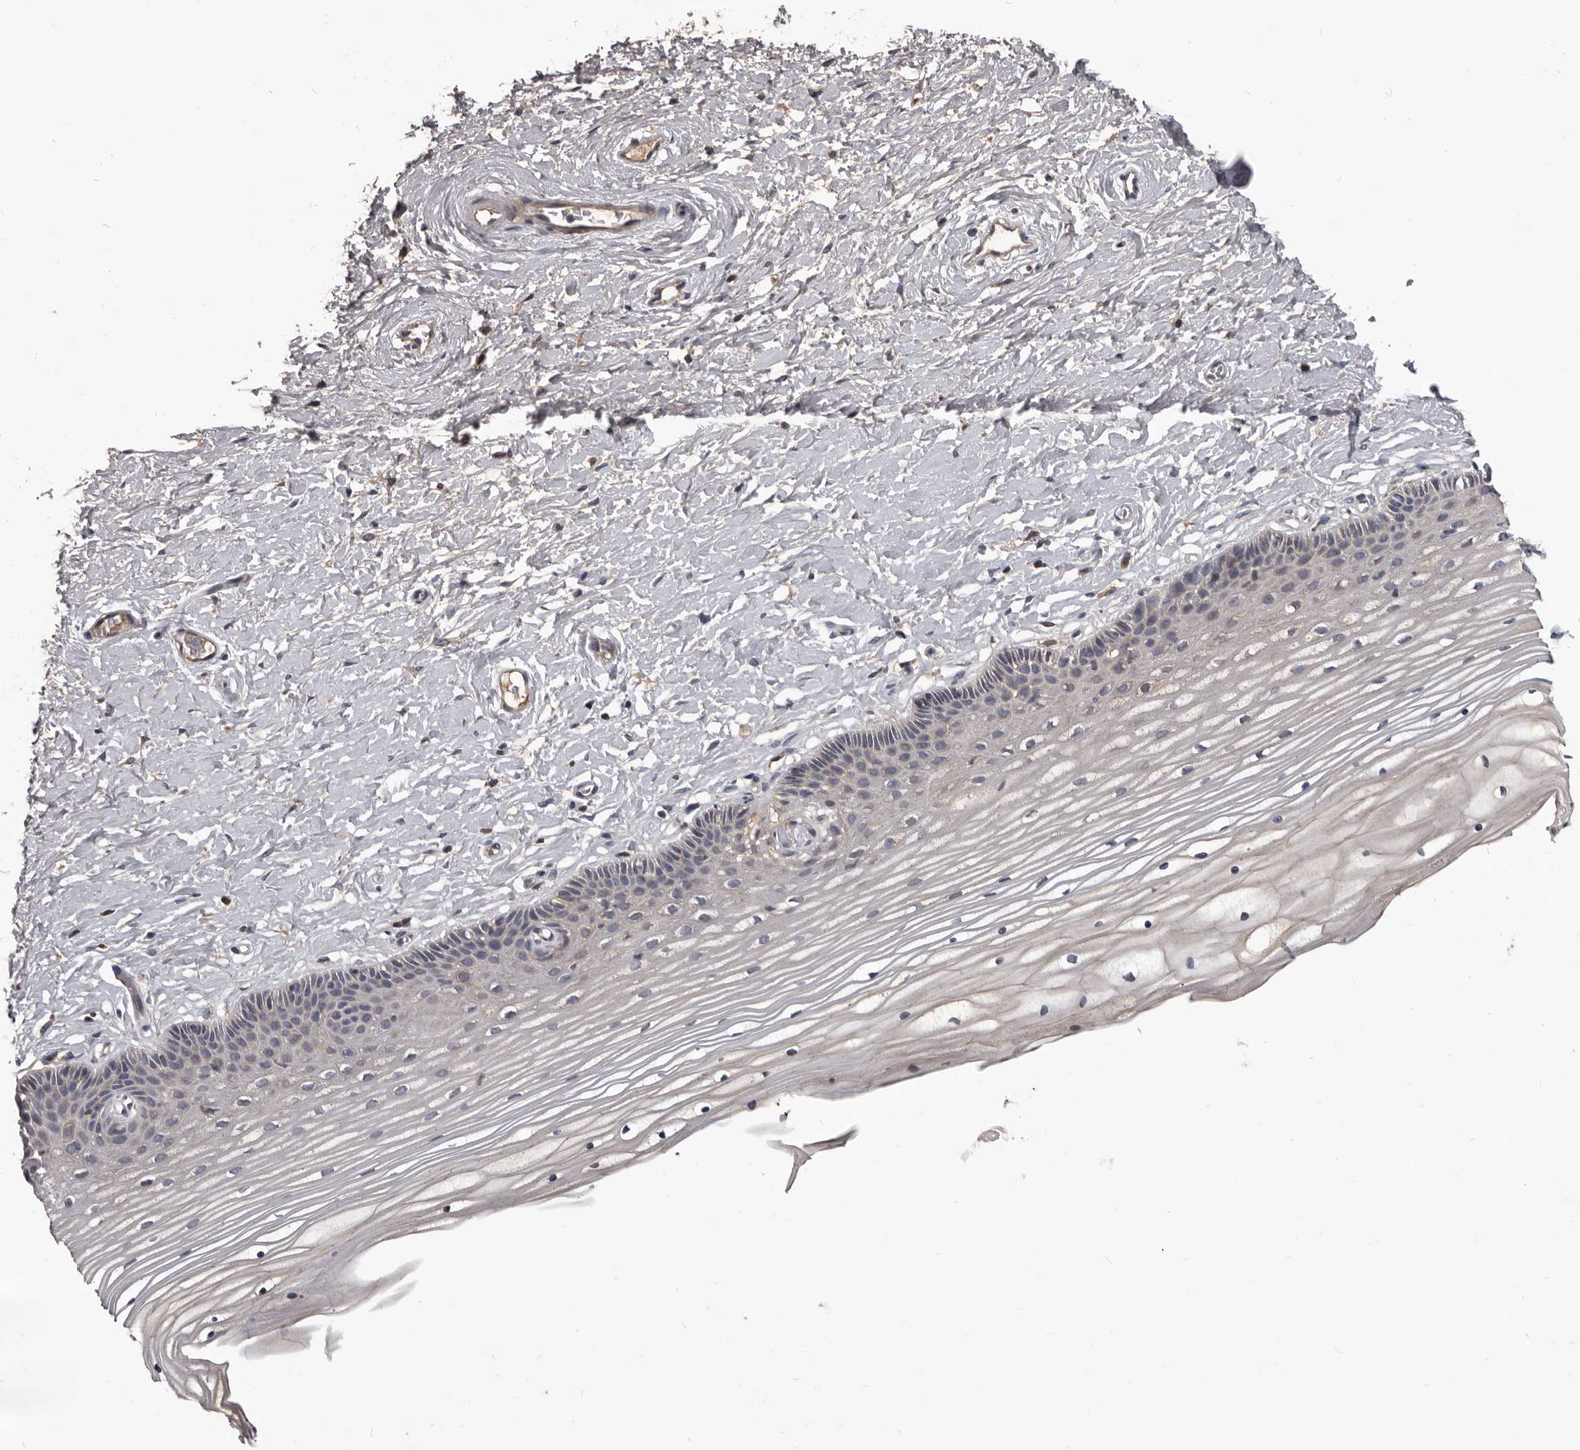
{"staining": {"intensity": "negative", "quantity": "none", "location": "none"}, "tissue": "vagina", "cell_type": "Squamous epithelial cells", "image_type": "normal", "snomed": [{"axis": "morphology", "description": "Normal tissue, NOS"}, {"axis": "topography", "description": "Vagina"}, {"axis": "topography", "description": "Cervix"}], "caption": "This photomicrograph is of benign vagina stained with IHC to label a protein in brown with the nuclei are counter-stained blue. There is no staining in squamous epithelial cells. (DAB immunohistochemistry (IHC) visualized using brightfield microscopy, high magnification).", "gene": "ALDH5A1", "patient": {"sex": "female", "age": 40}}